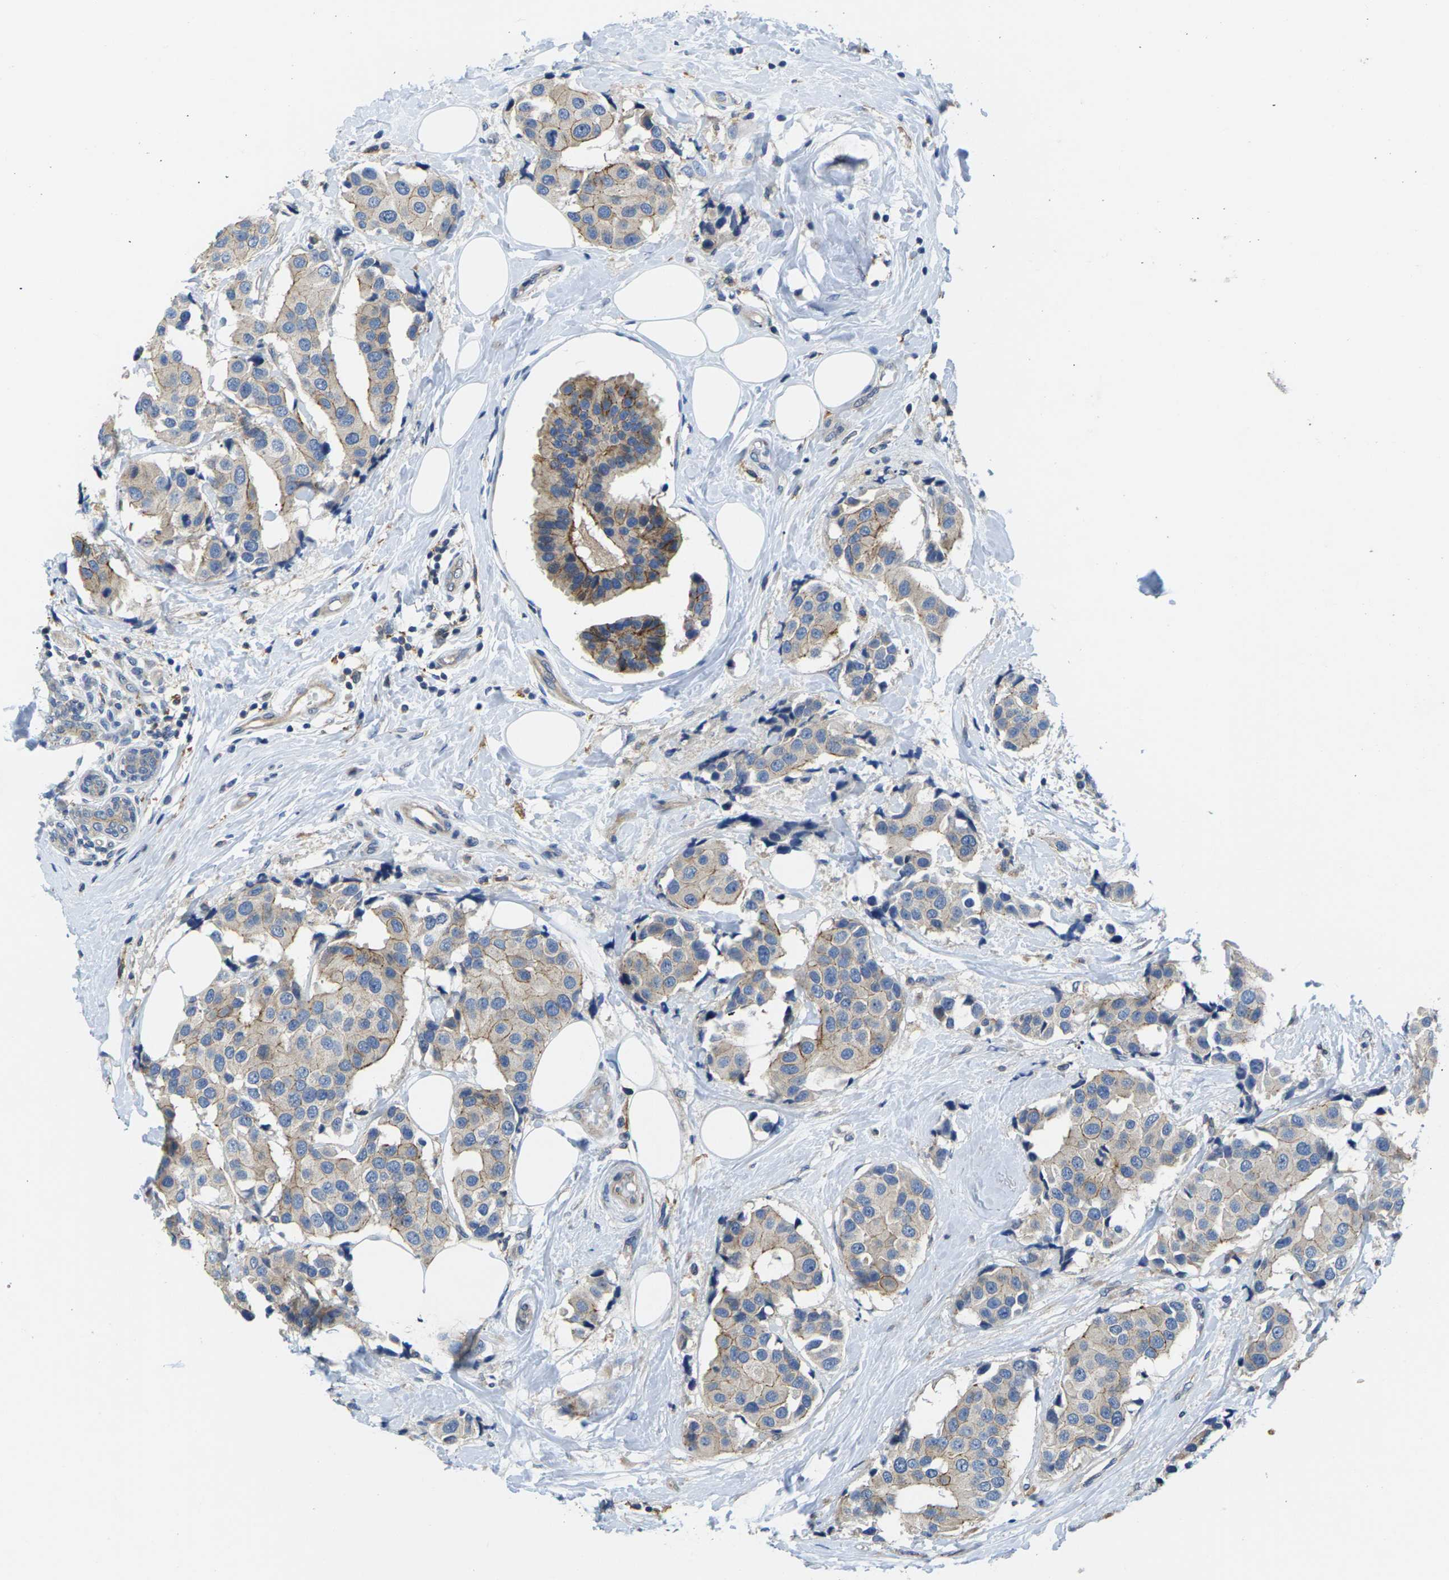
{"staining": {"intensity": "moderate", "quantity": "25%-75%", "location": "cytoplasmic/membranous"}, "tissue": "breast cancer", "cell_type": "Tumor cells", "image_type": "cancer", "snomed": [{"axis": "morphology", "description": "Normal tissue, NOS"}, {"axis": "morphology", "description": "Duct carcinoma"}, {"axis": "topography", "description": "Breast"}], "caption": "Tumor cells demonstrate moderate cytoplasmic/membranous expression in about 25%-75% of cells in breast cancer (infiltrating ductal carcinoma).", "gene": "SCNN1A", "patient": {"sex": "female", "age": 39}}